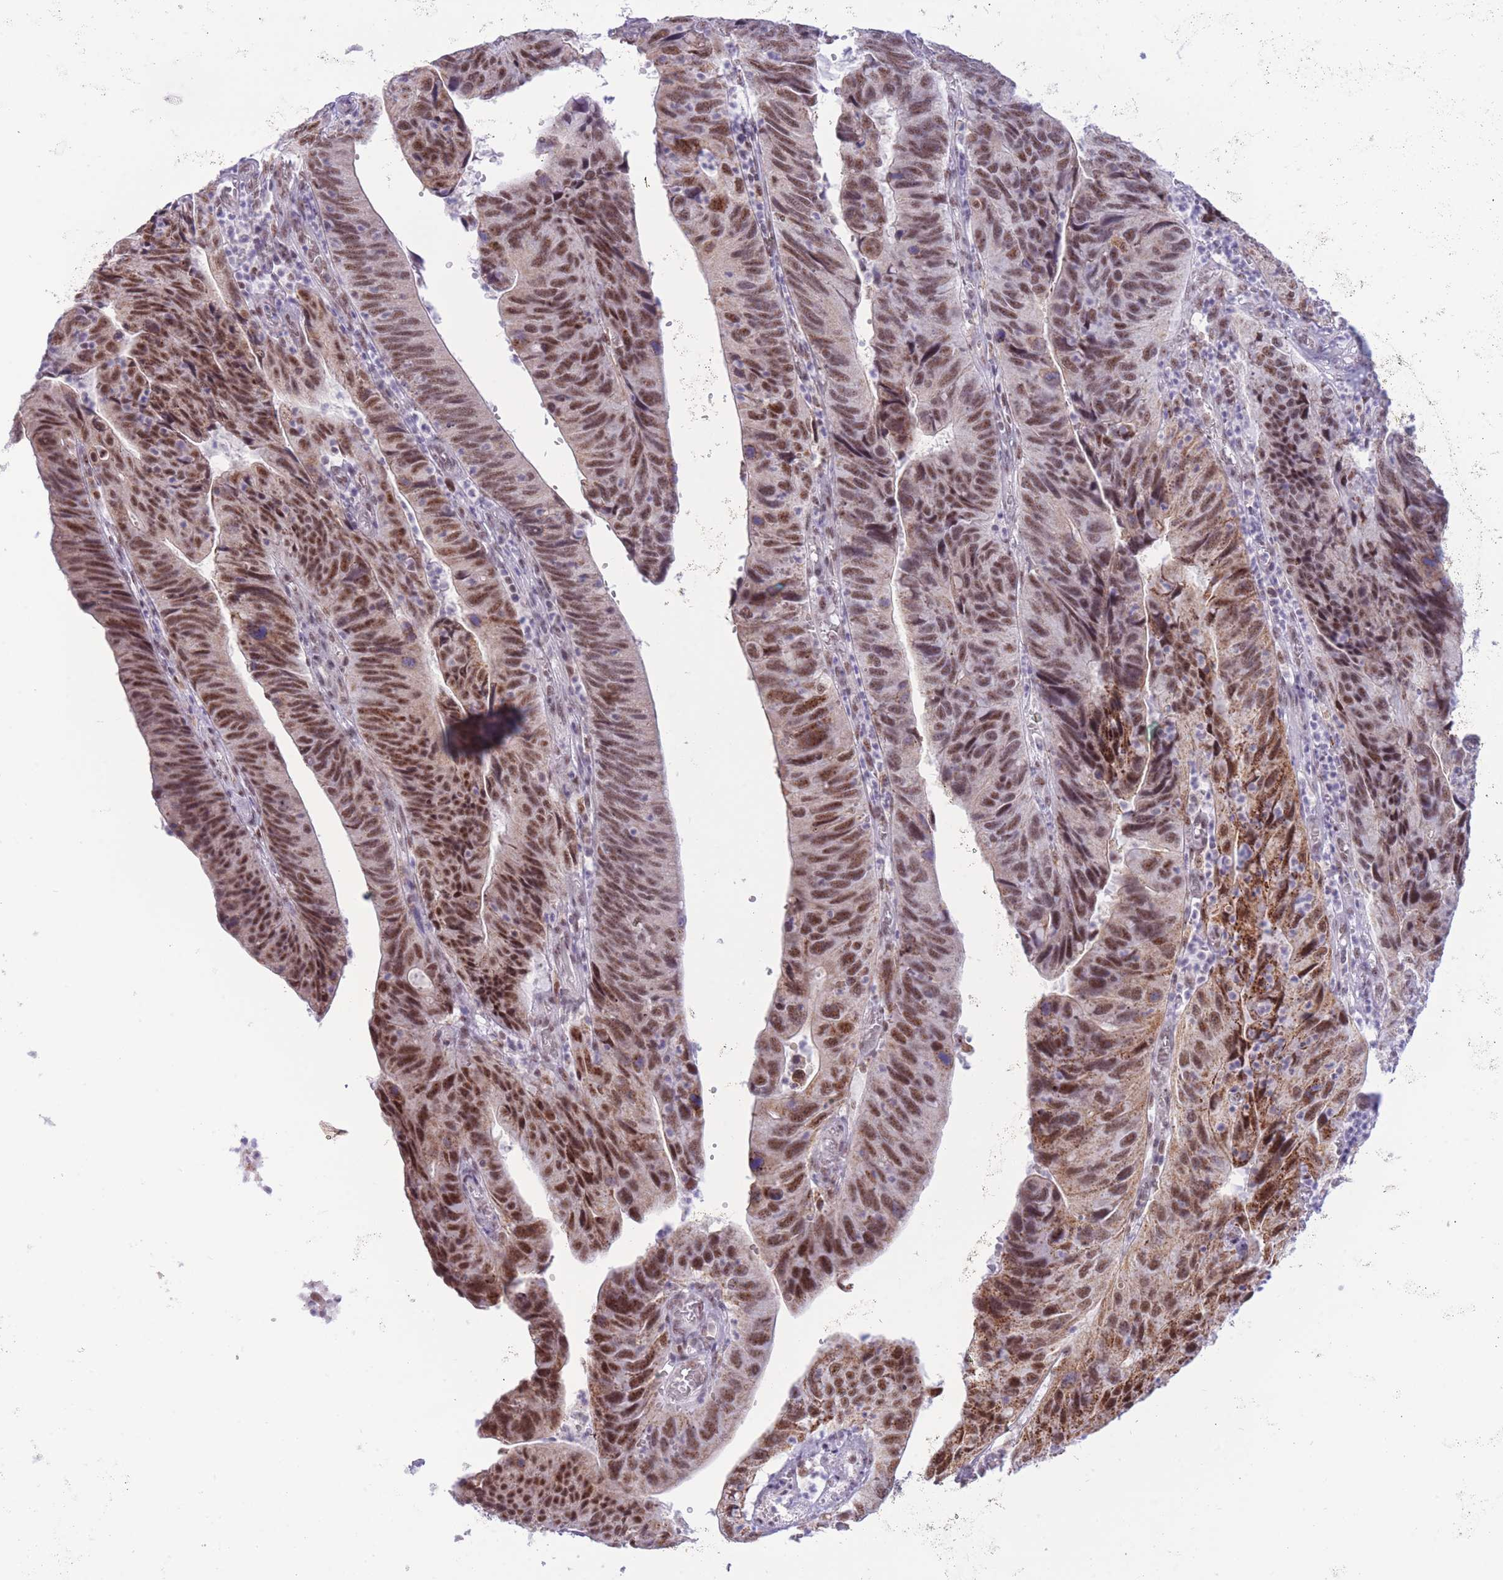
{"staining": {"intensity": "strong", "quantity": ">75%", "location": "nuclear"}, "tissue": "stomach cancer", "cell_type": "Tumor cells", "image_type": "cancer", "snomed": [{"axis": "morphology", "description": "Adenocarcinoma, NOS"}, {"axis": "topography", "description": "Stomach"}], "caption": "Adenocarcinoma (stomach) was stained to show a protein in brown. There is high levels of strong nuclear expression in about >75% of tumor cells. (IHC, brightfield microscopy, high magnification).", "gene": "CYP2B6", "patient": {"sex": "male", "age": 59}}